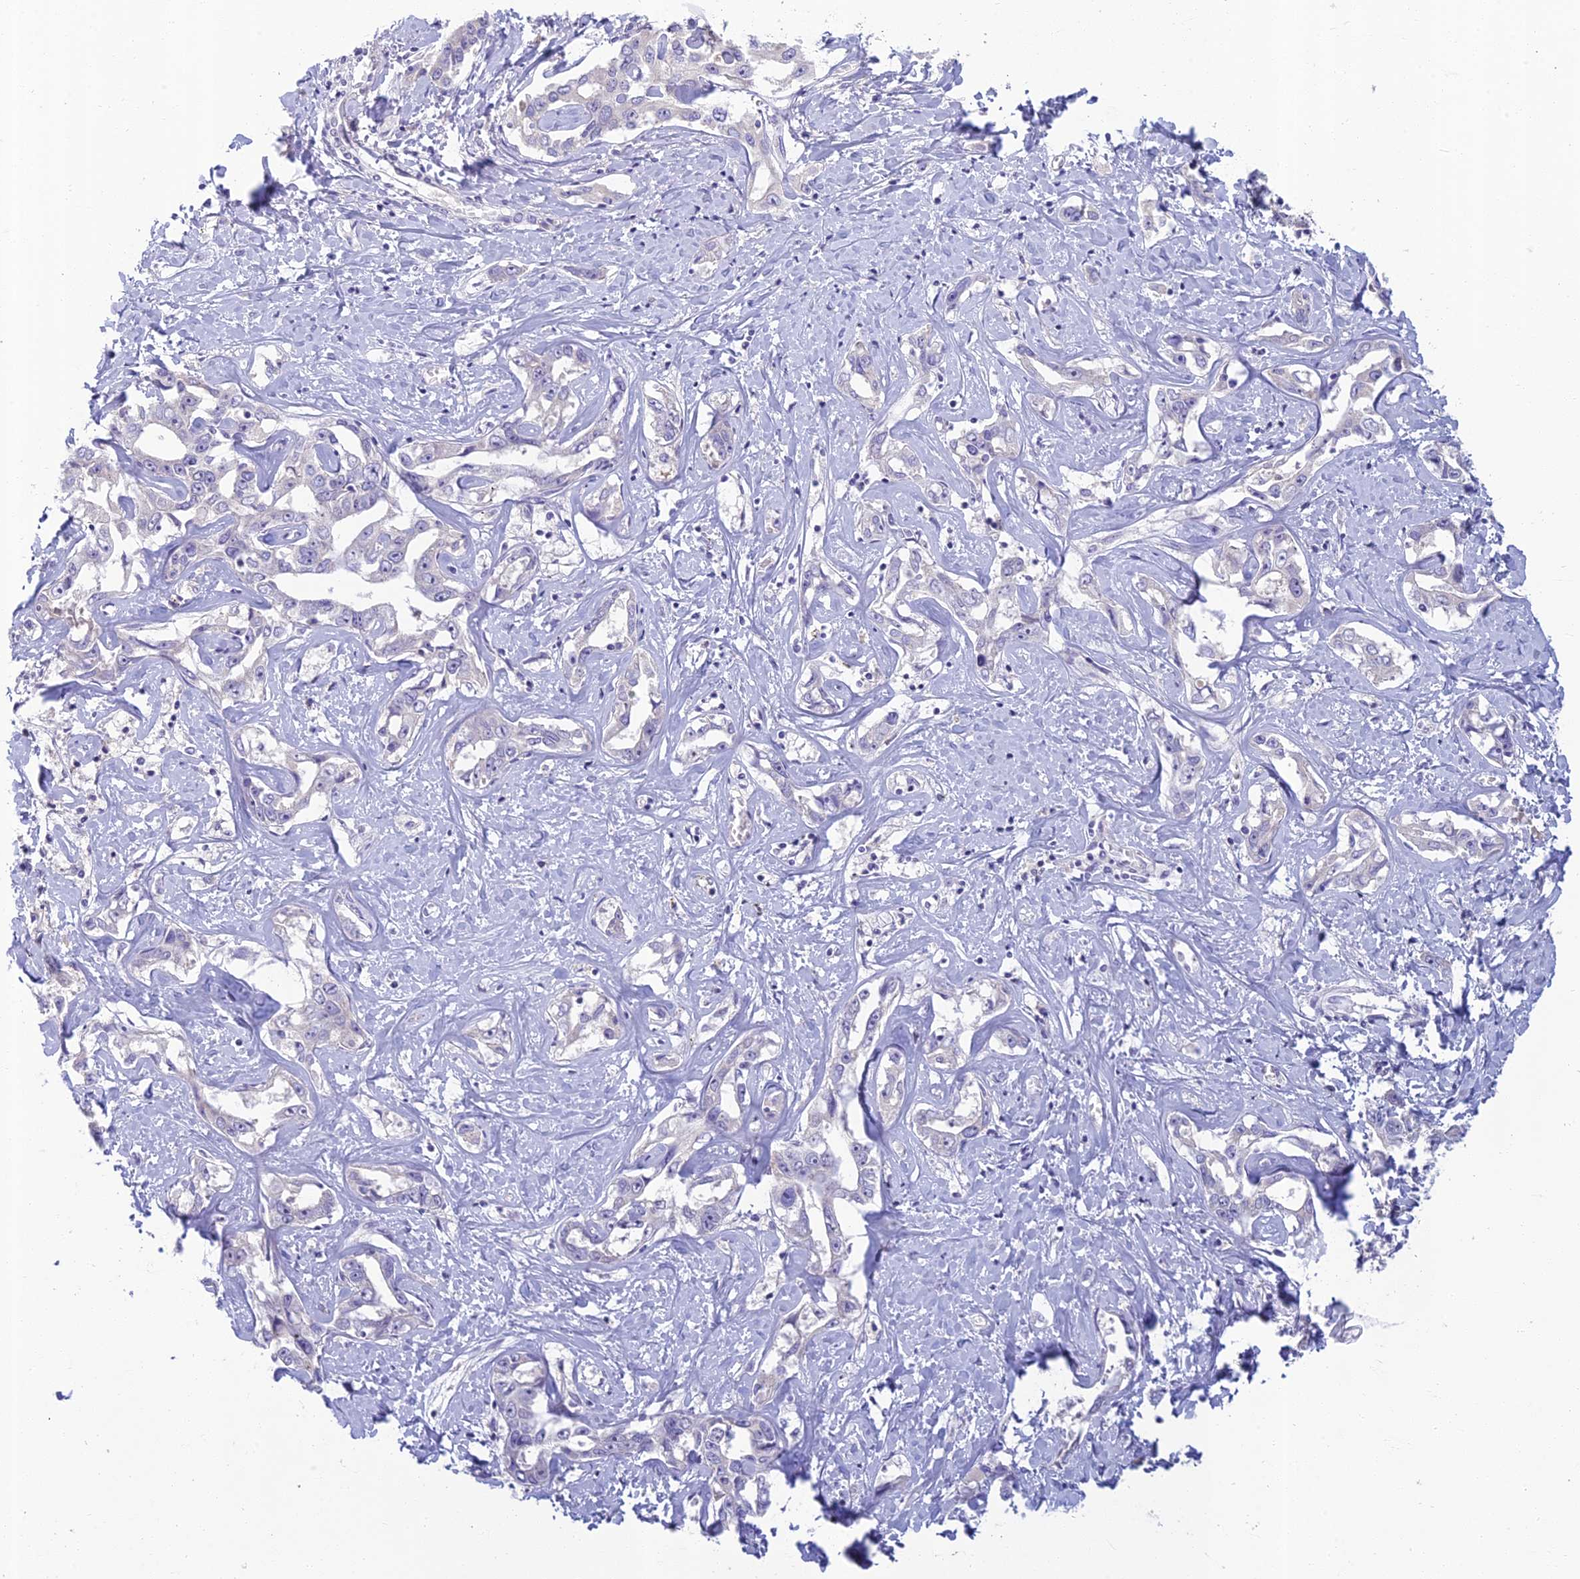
{"staining": {"intensity": "negative", "quantity": "none", "location": "none"}, "tissue": "liver cancer", "cell_type": "Tumor cells", "image_type": "cancer", "snomed": [{"axis": "morphology", "description": "Cholangiocarcinoma"}, {"axis": "topography", "description": "Liver"}], "caption": "Liver cancer (cholangiocarcinoma) was stained to show a protein in brown. There is no significant positivity in tumor cells.", "gene": "SLC25A41", "patient": {"sex": "male", "age": 59}}